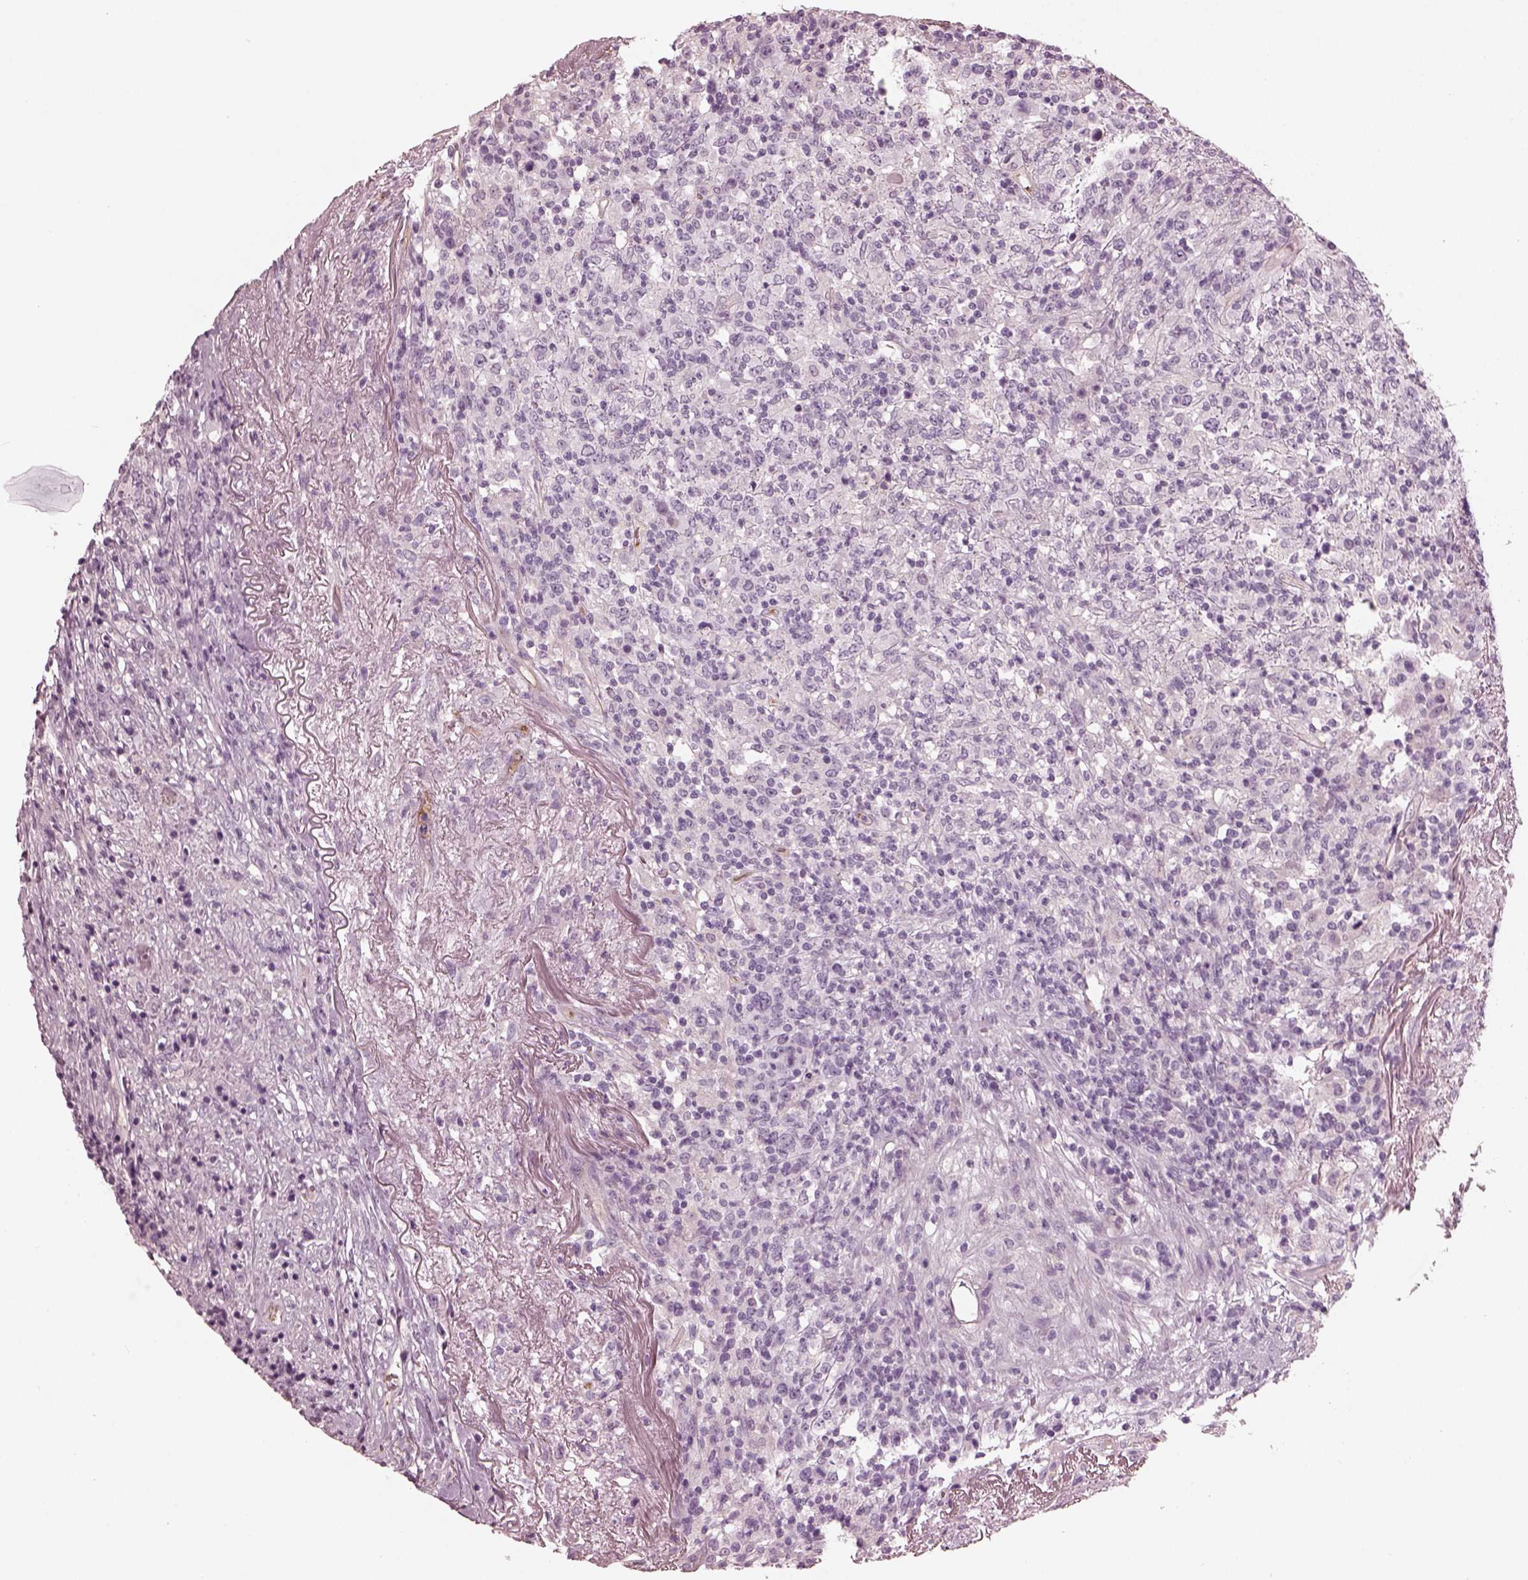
{"staining": {"intensity": "negative", "quantity": "none", "location": "none"}, "tissue": "lymphoma", "cell_type": "Tumor cells", "image_type": "cancer", "snomed": [{"axis": "morphology", "description": "Malignant lymphoma, non-Hodgkin's type, High grade"}, {"axis": "topography", "description": "Lung"}], "caption": "Tumor cells show no significant protein expression in lymphoma.", "gene": "EIF4E1B", "patient": {"sex": "male", "age": 79}}